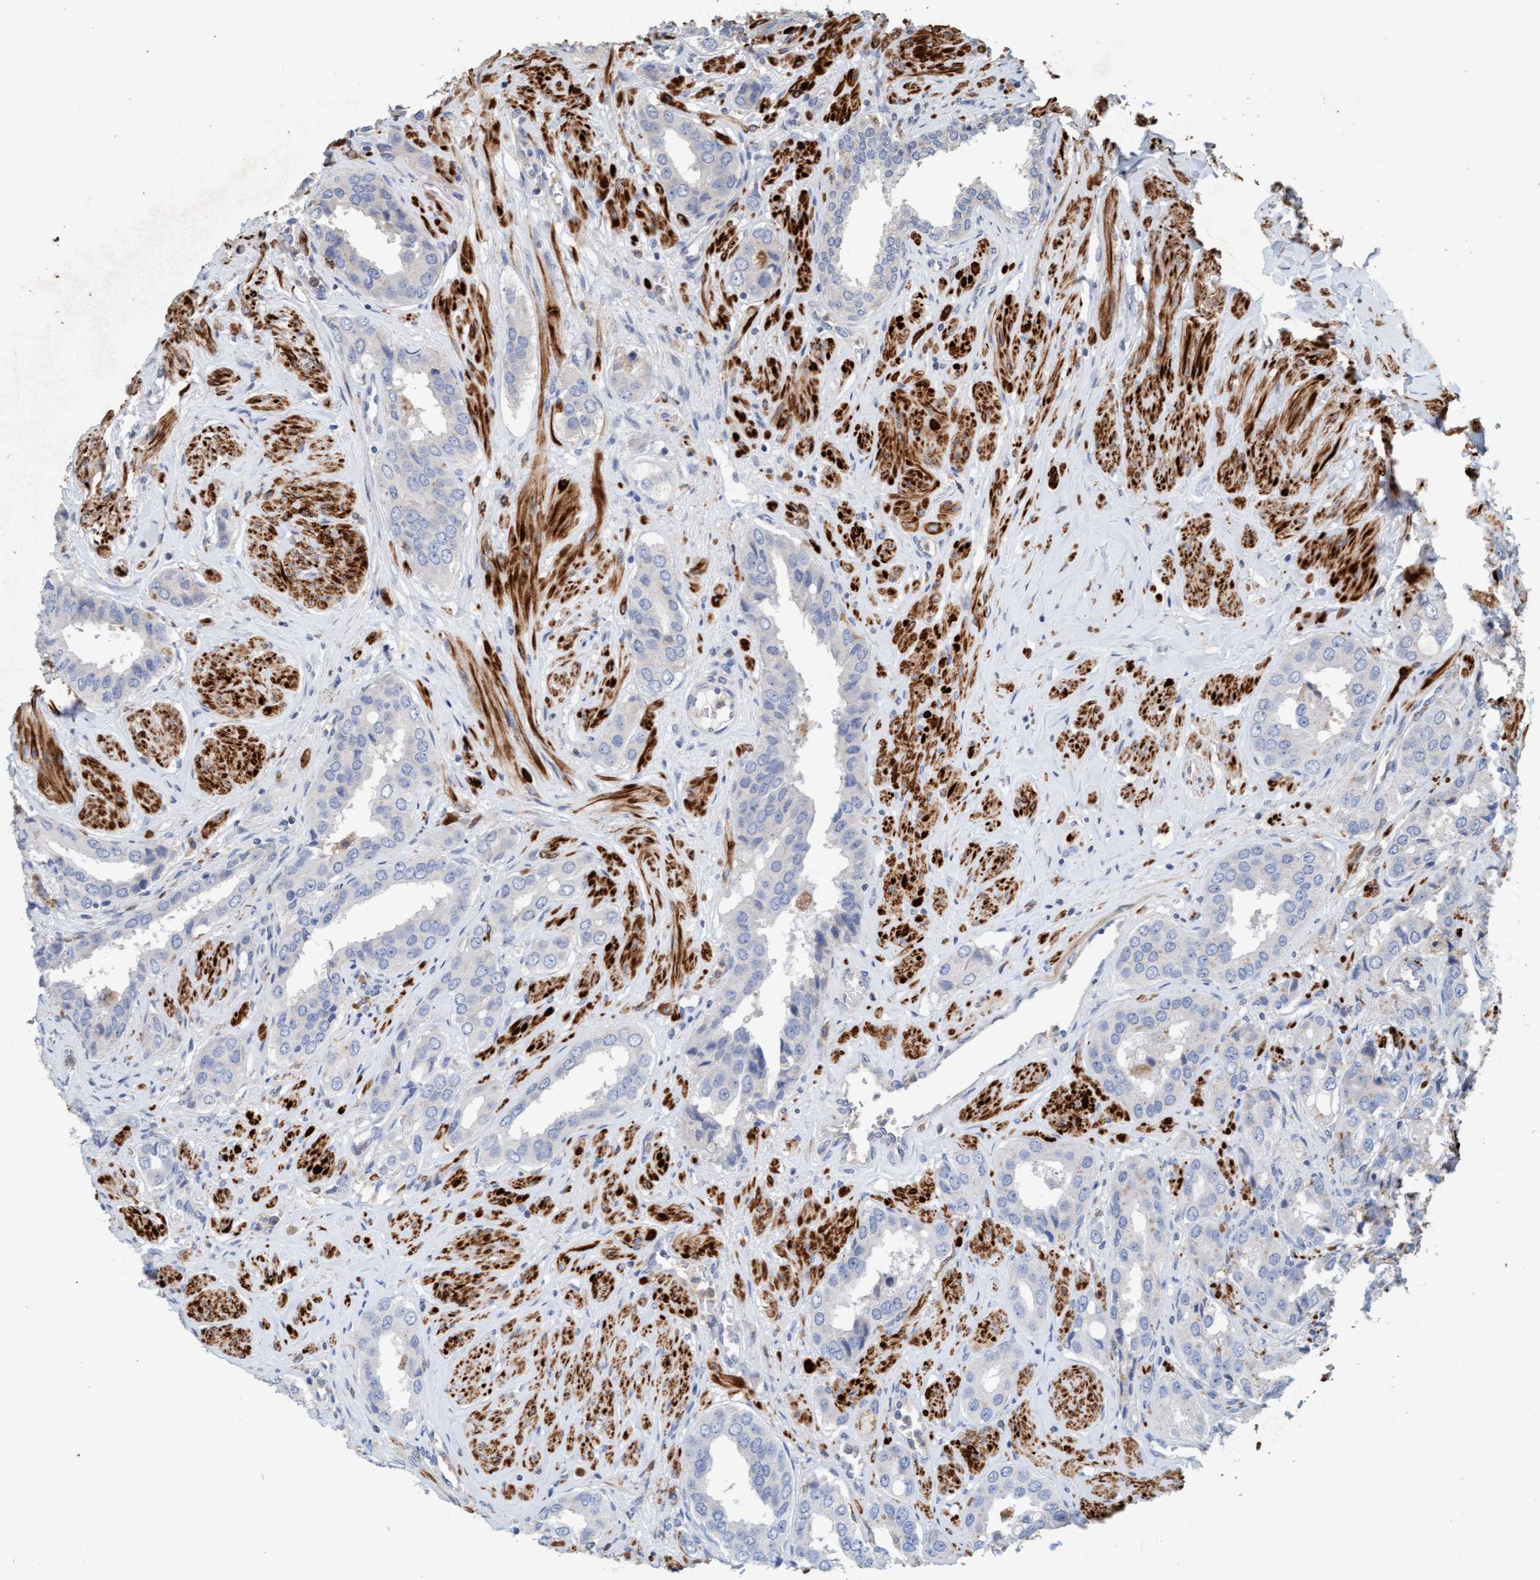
{"staining": {"intensity": "negative", "quantity": "none", "location": "none"}, "tissue": "prostate cancer", "cell_type": "Tumor cells", "image_type": "cancer", "snomed": [{"axis": "morphology", "description": "Adenocarcinoma, High grade"}, {"axis": "topography", "description": "Prostate"}], "caption": "A photomicrograph of prostate cancer (high-grade adenocarcinoma) stained for a protein shows no brown staining in tumor cells.", "gene": "LONRF1", "patient": {"sex": "male", "age": 52}}